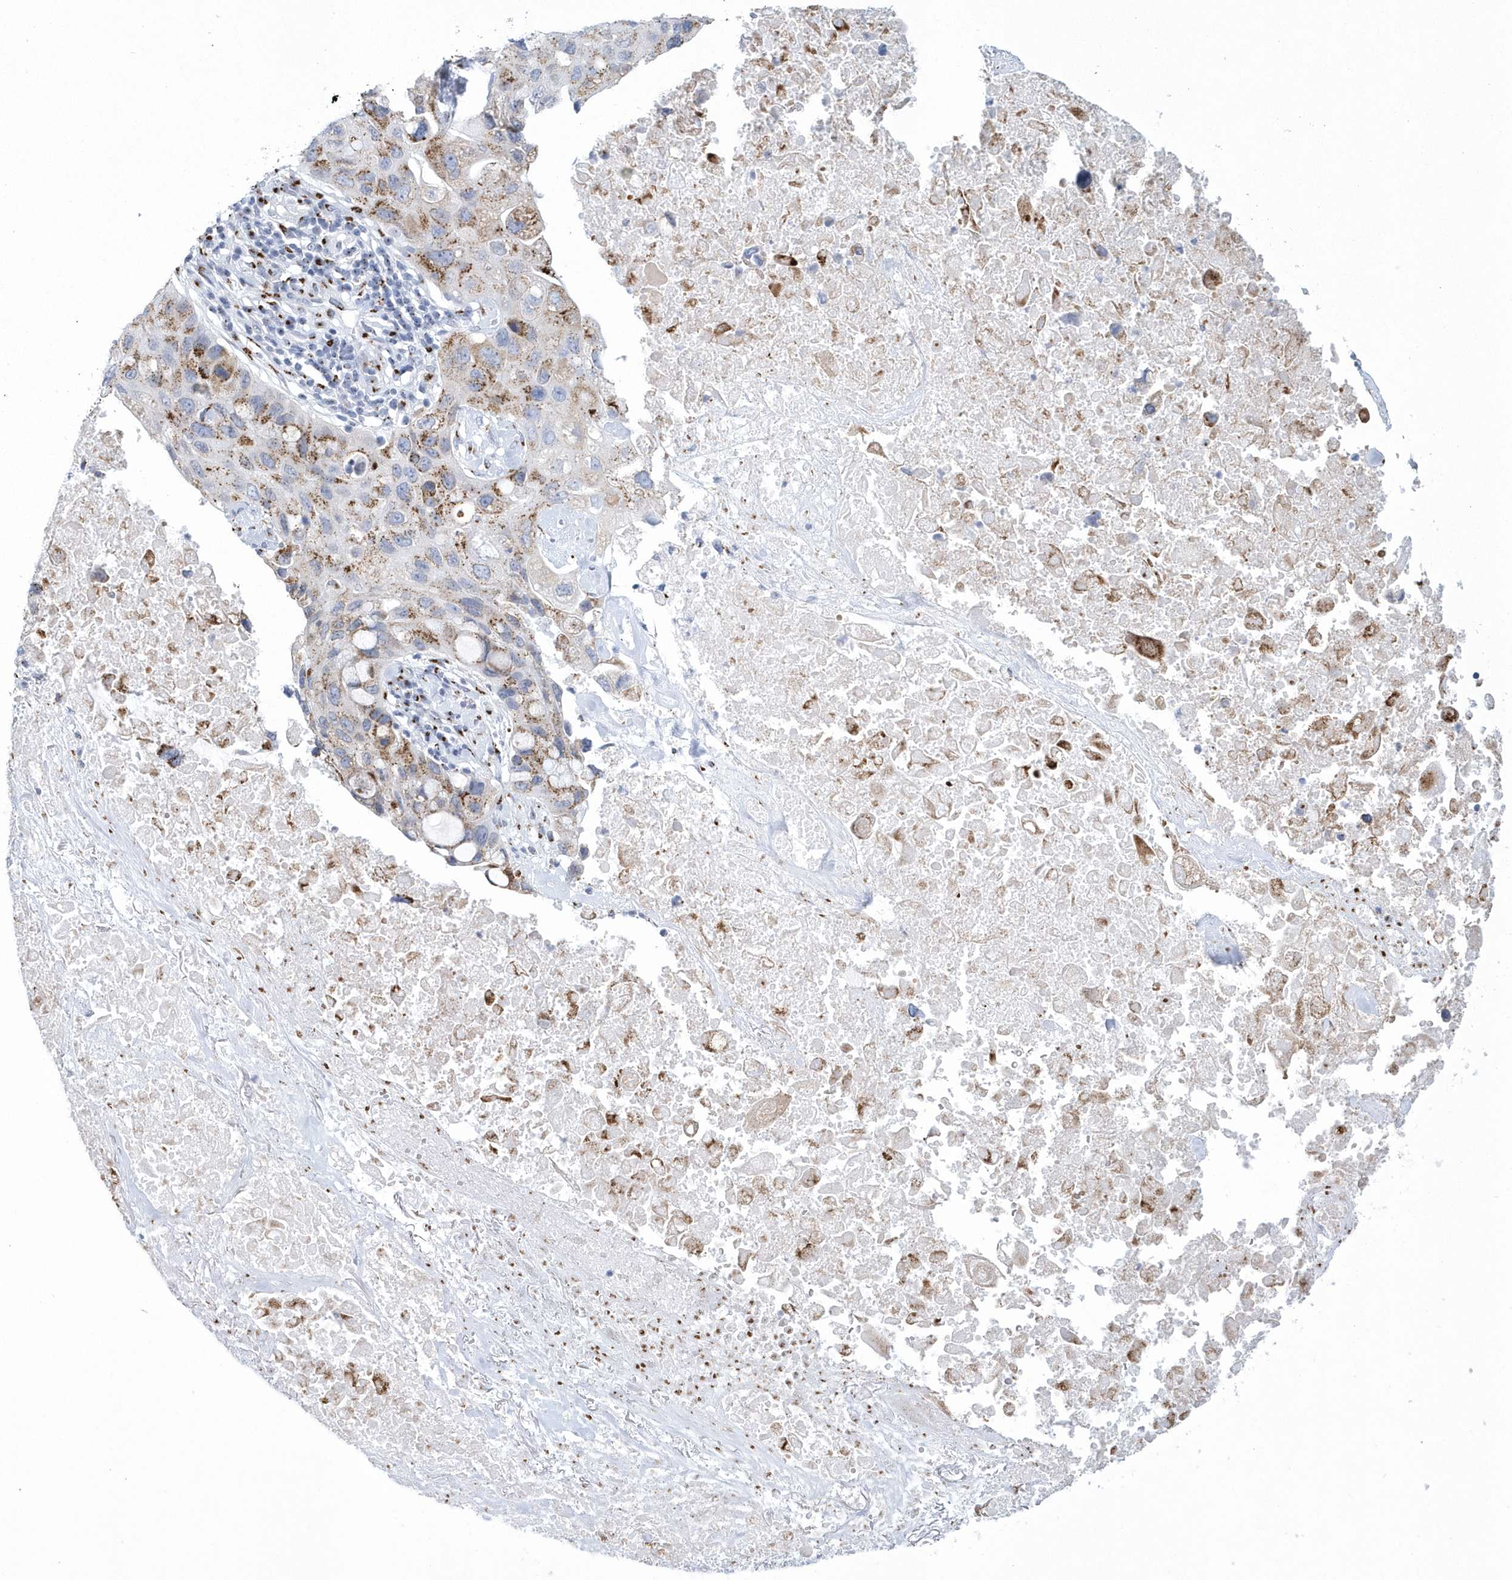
{"staining": {"intensity": "moderate", "quantity": ">75%", "location": "cytoplasmic/membranous"}, "tissue": "lung cancer", "cell_type": "Tumor cells", "image_type": "cancer", "snomed": [{"axis": "morphology", "description": "Squamous cell carcinoma, NOS"}, {"axis": "topography", "description": "Lung"}], "caption": "Immunohistochemistry (IHC) (DAB (3,3'-diaminobenzidine)) staining of human lung cancer (squamous cell carcinoma) reveals moderate cytoplasmic/membranous protein staining in approximately >75% of tumor cells. (DAB IHC with brightfield microscopy, high magnification).", "gene": "SLX9", "patient": {"sex": "female", "age": 73}}